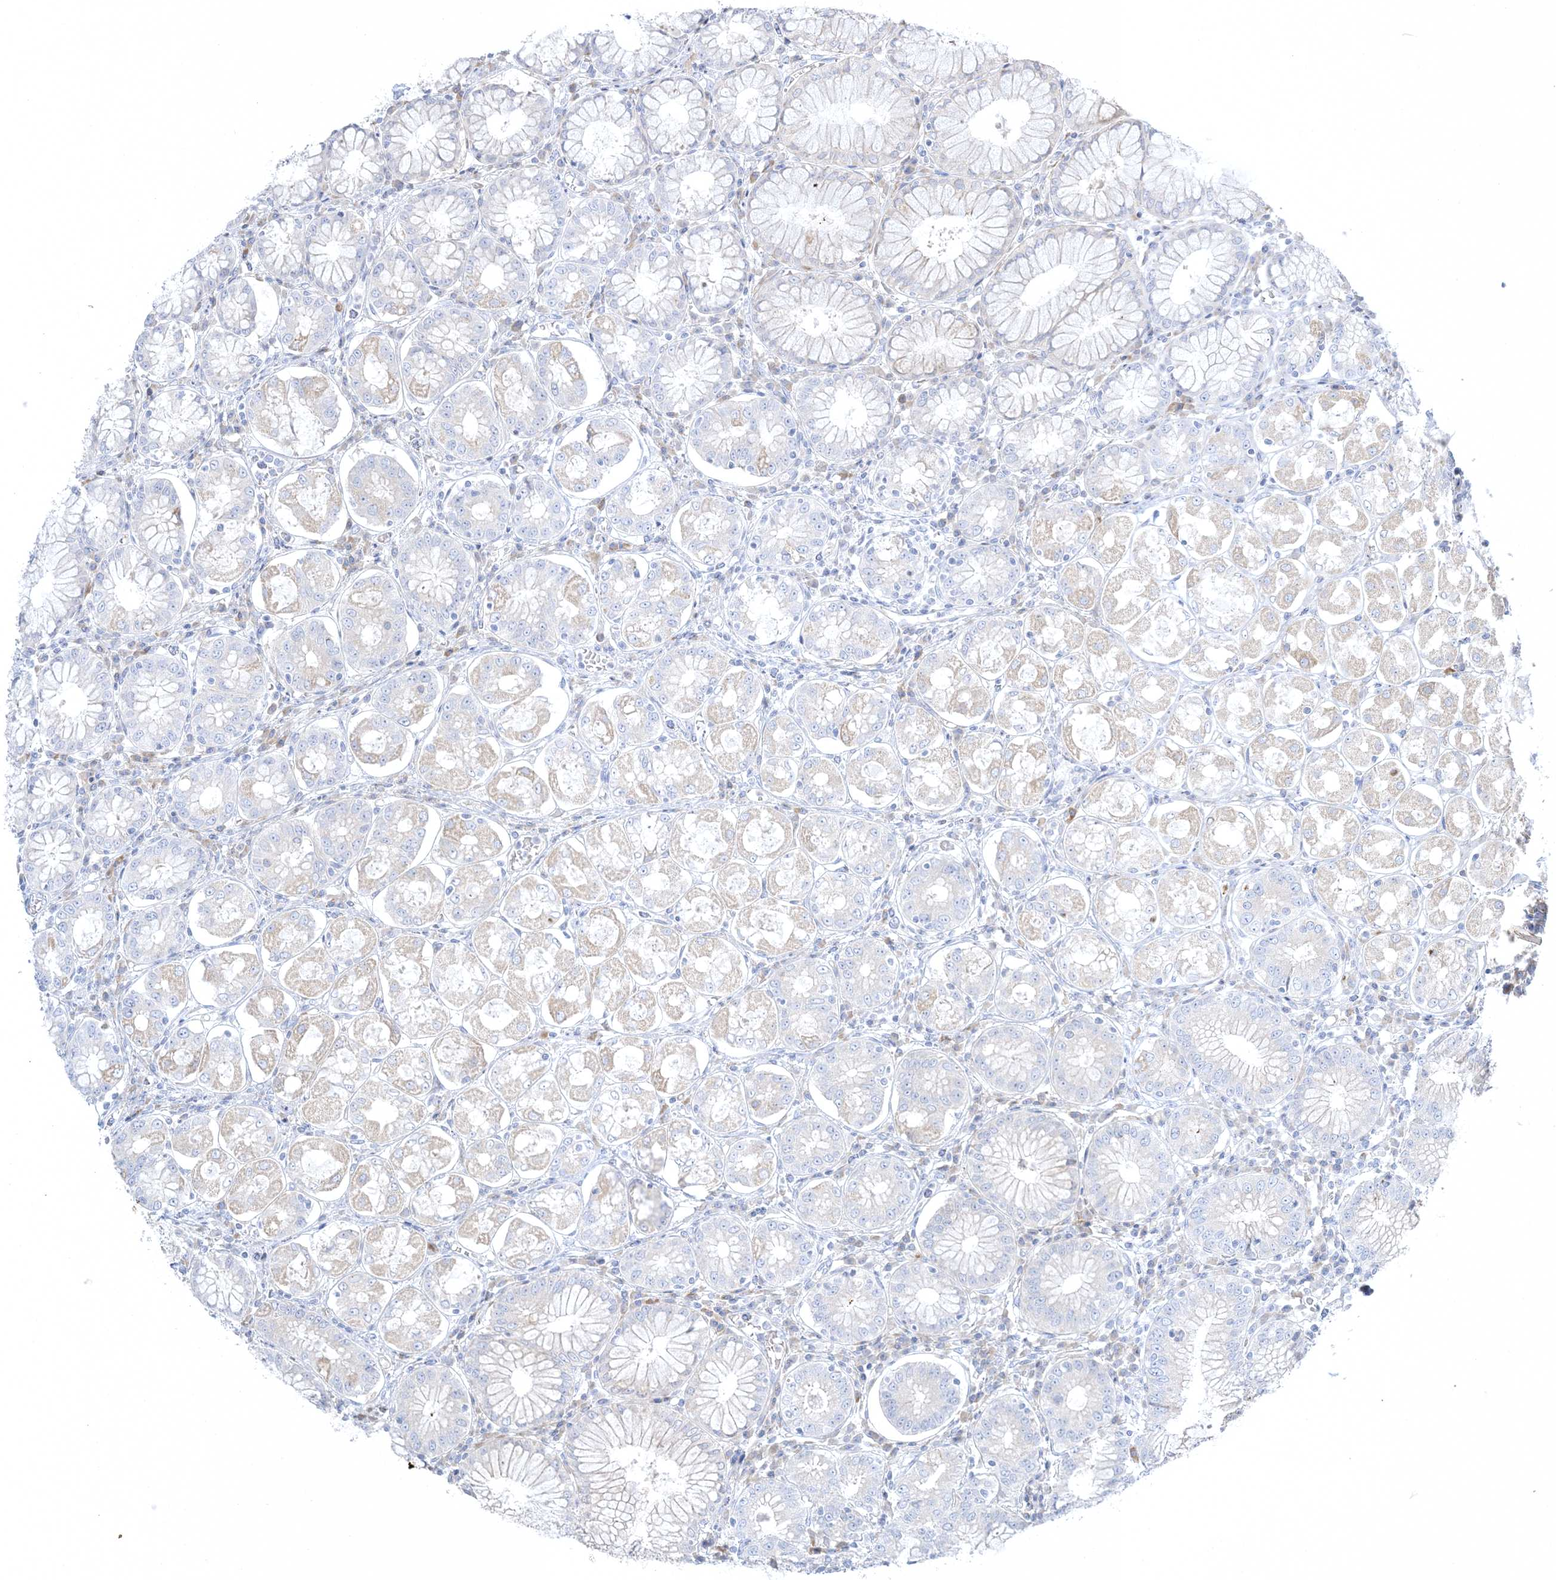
{"staining": {"intensity": "negative", "quantity": "none", "location": "none"}, "tissue": "stomach", "cell_type": "Glandular cells", "image_type": "normal", "snomed": [{"axis": "morphology", "description": "Normal tissue, NOS"}, {"axis": "topography", "description": "Stomach, lower"}], "caption": "Protein analysis of unremarkable stomach demonstrates no significant staining in glandular cells.", "gene": "XIRP2", "patient": {"sex": "female", "age": 56}}